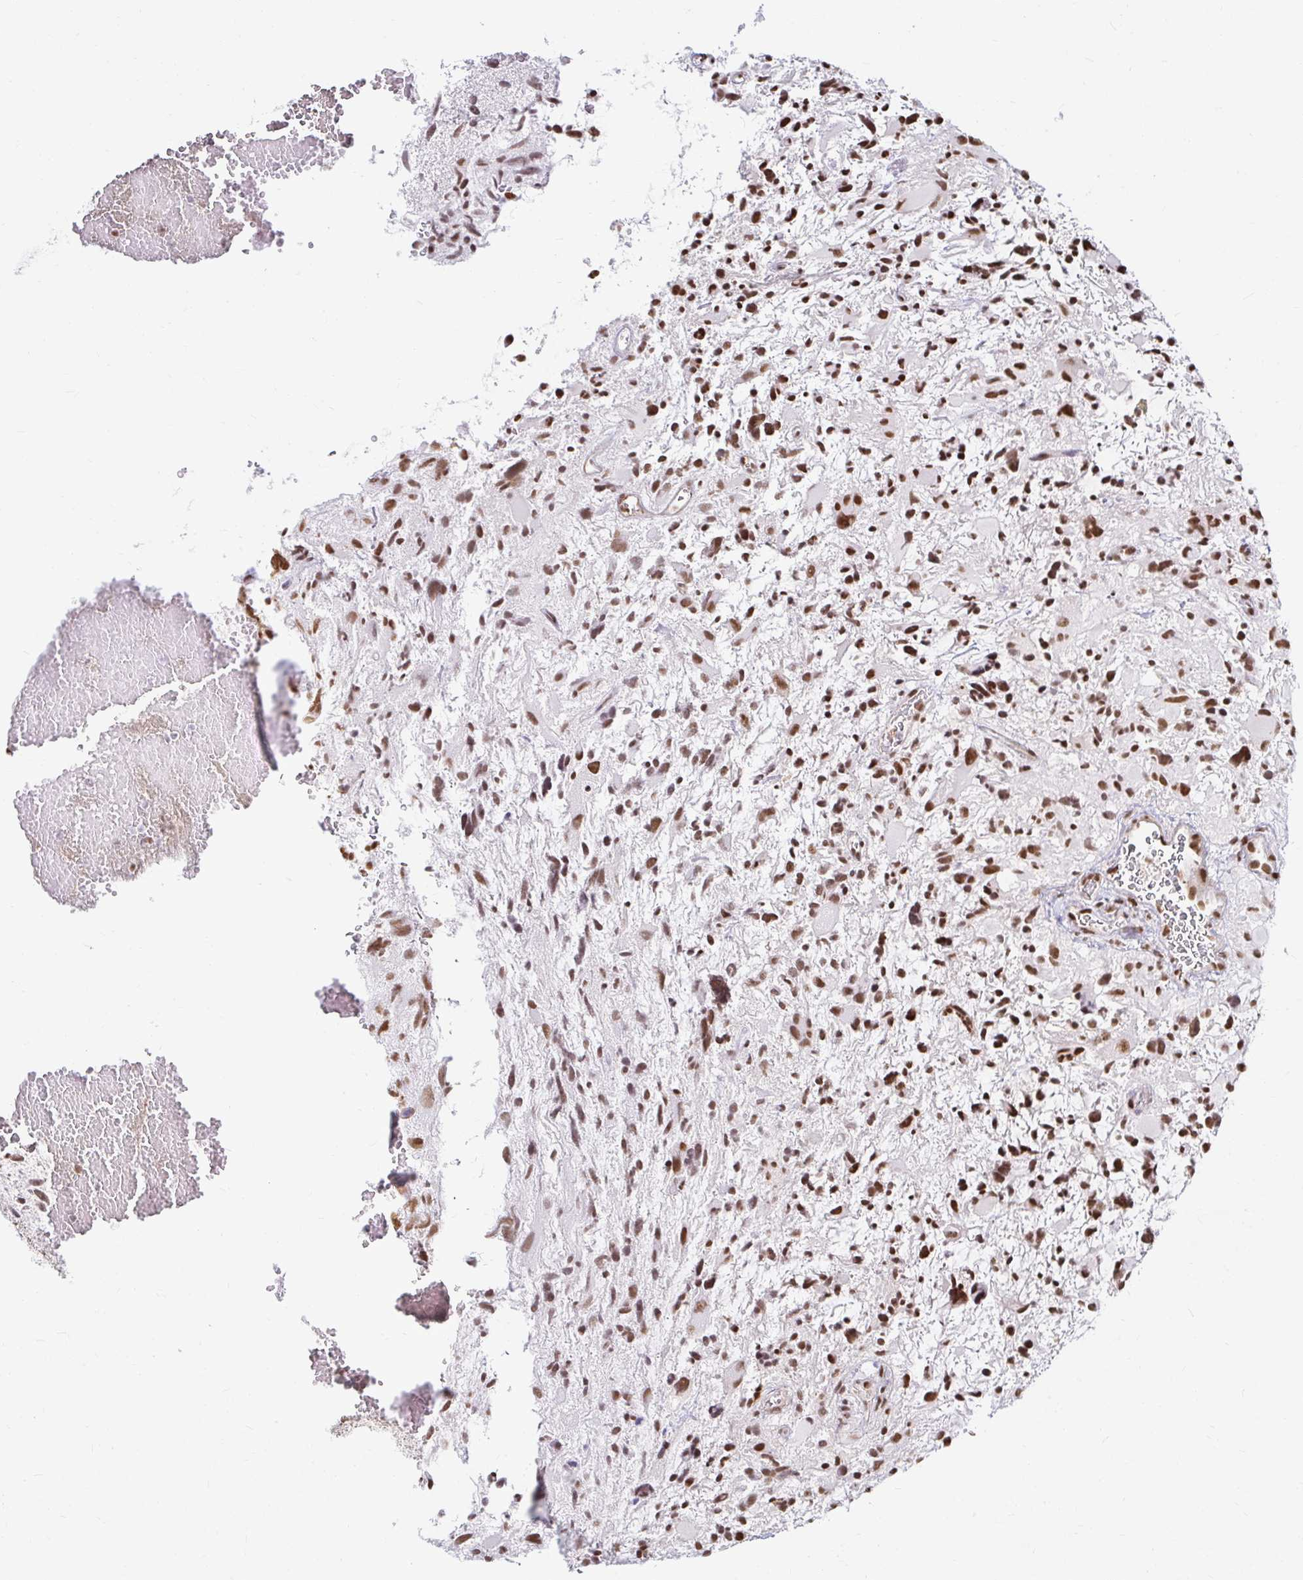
{"staining": {"intensity": "moderate", "quantity": ">75%", "location": "nuclear"}, "tissue": "glioma", "cell_type": "Tumor cells", "image_type": "cancer", "snomed": [{"axis": "morphology", "description": "Glioma, malignant, High grade"}, {"axis": "topography", "description": "Brain"}], "caption": "Brown immunohistochemical staining in glioma exhibits moderate nuclear positivity in about >75% of tumor cells. (IHC, brightfield microscopy, high magnification).", "gene": "HNRNPU", "patient": {"sex": "female", "age": 11}}